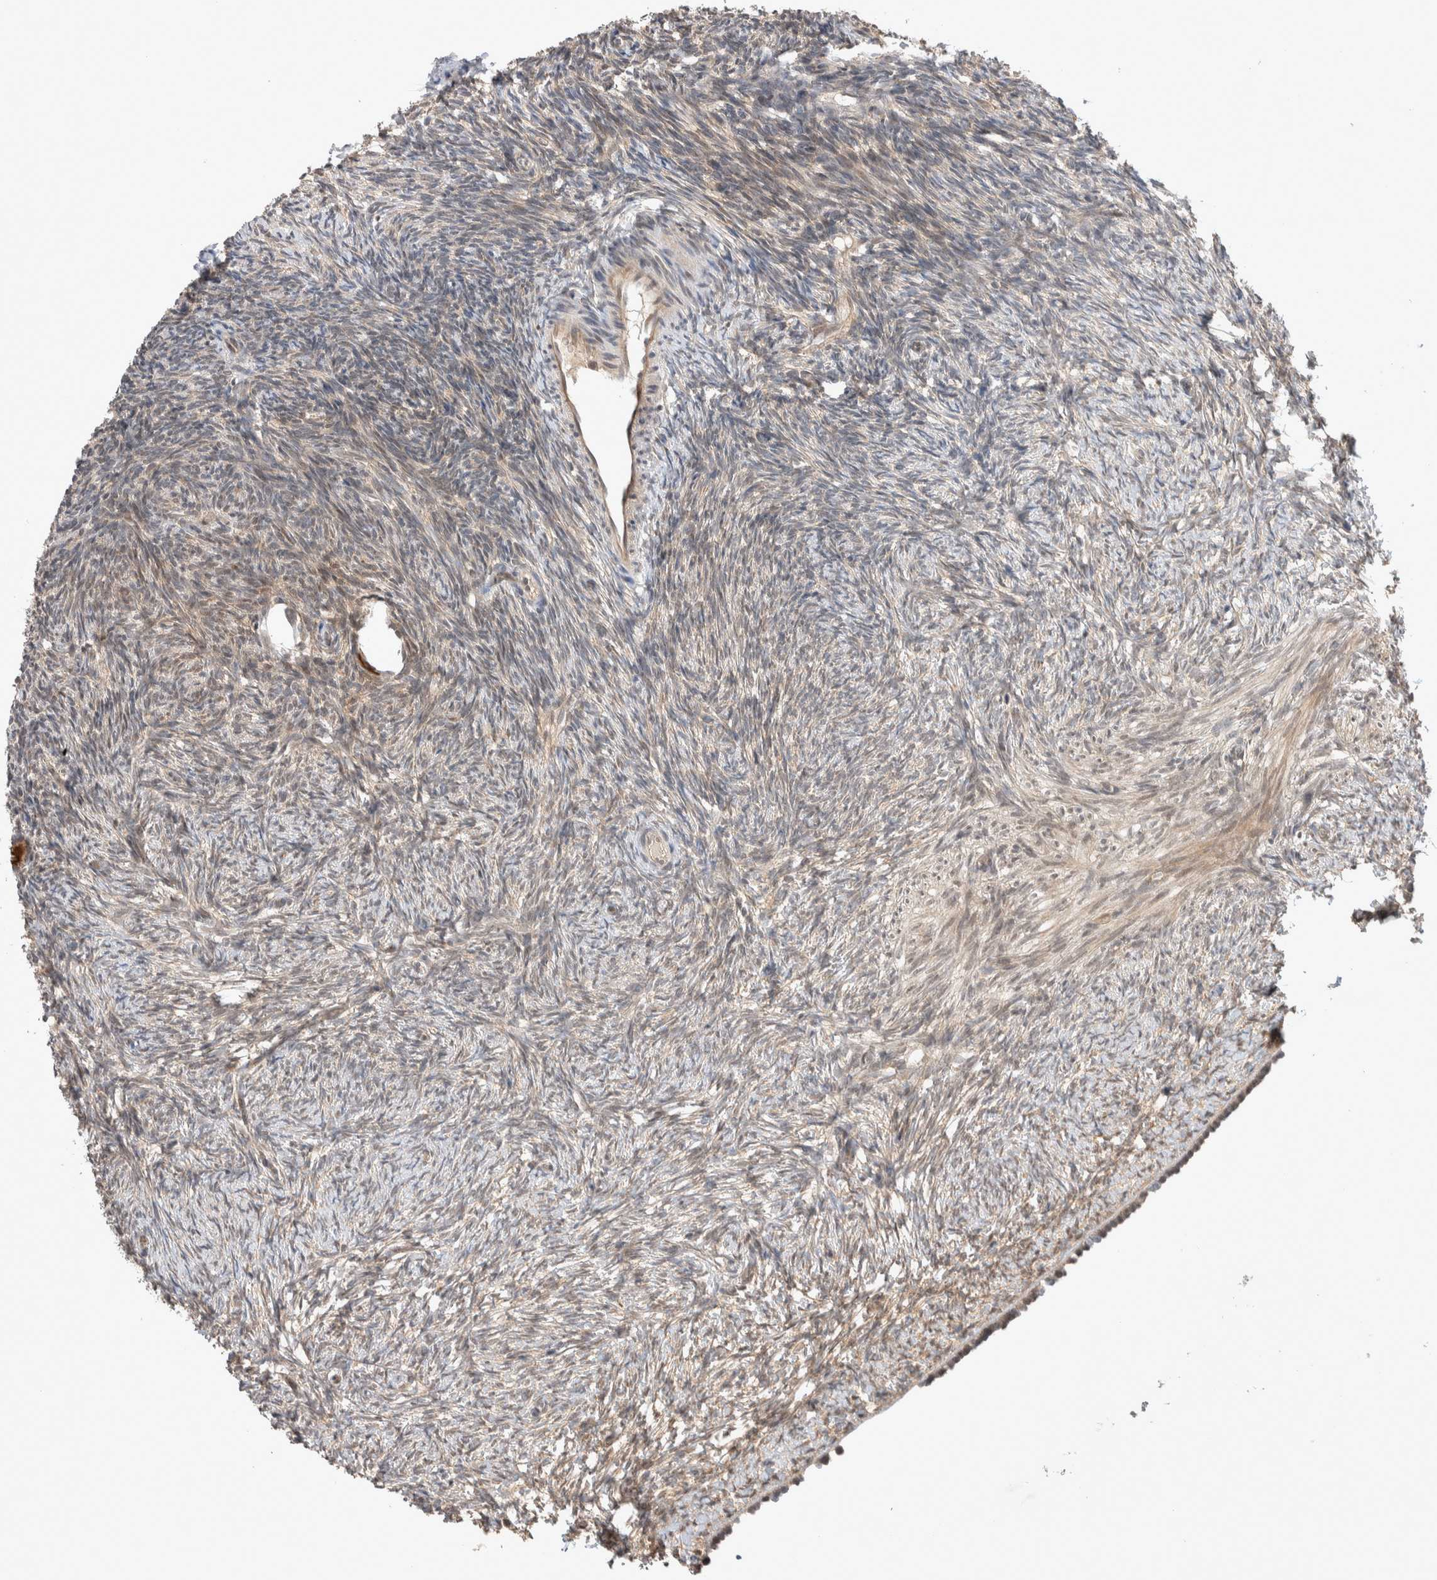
{"staining": {"intensity": "strong", "quantity": ">75%", "location": "cytoplasmic/membranous"}, "tissue": "ovary", "cell_type": "Follicle cells", "image_type": "normal", "snomed": [{"axis": "morphology", "description": "Normal tissue, NOS"}, {"axis": "topography", "description": "Ovary"}], "caption": "This histopathology image exhibits IHC staining of normal human ovary, with high strong cytoplasmic/membranous positivity in about >75% of follicle cells.", "gene": "ZNF704", "patient": {"sex": "female", "age": 34}}